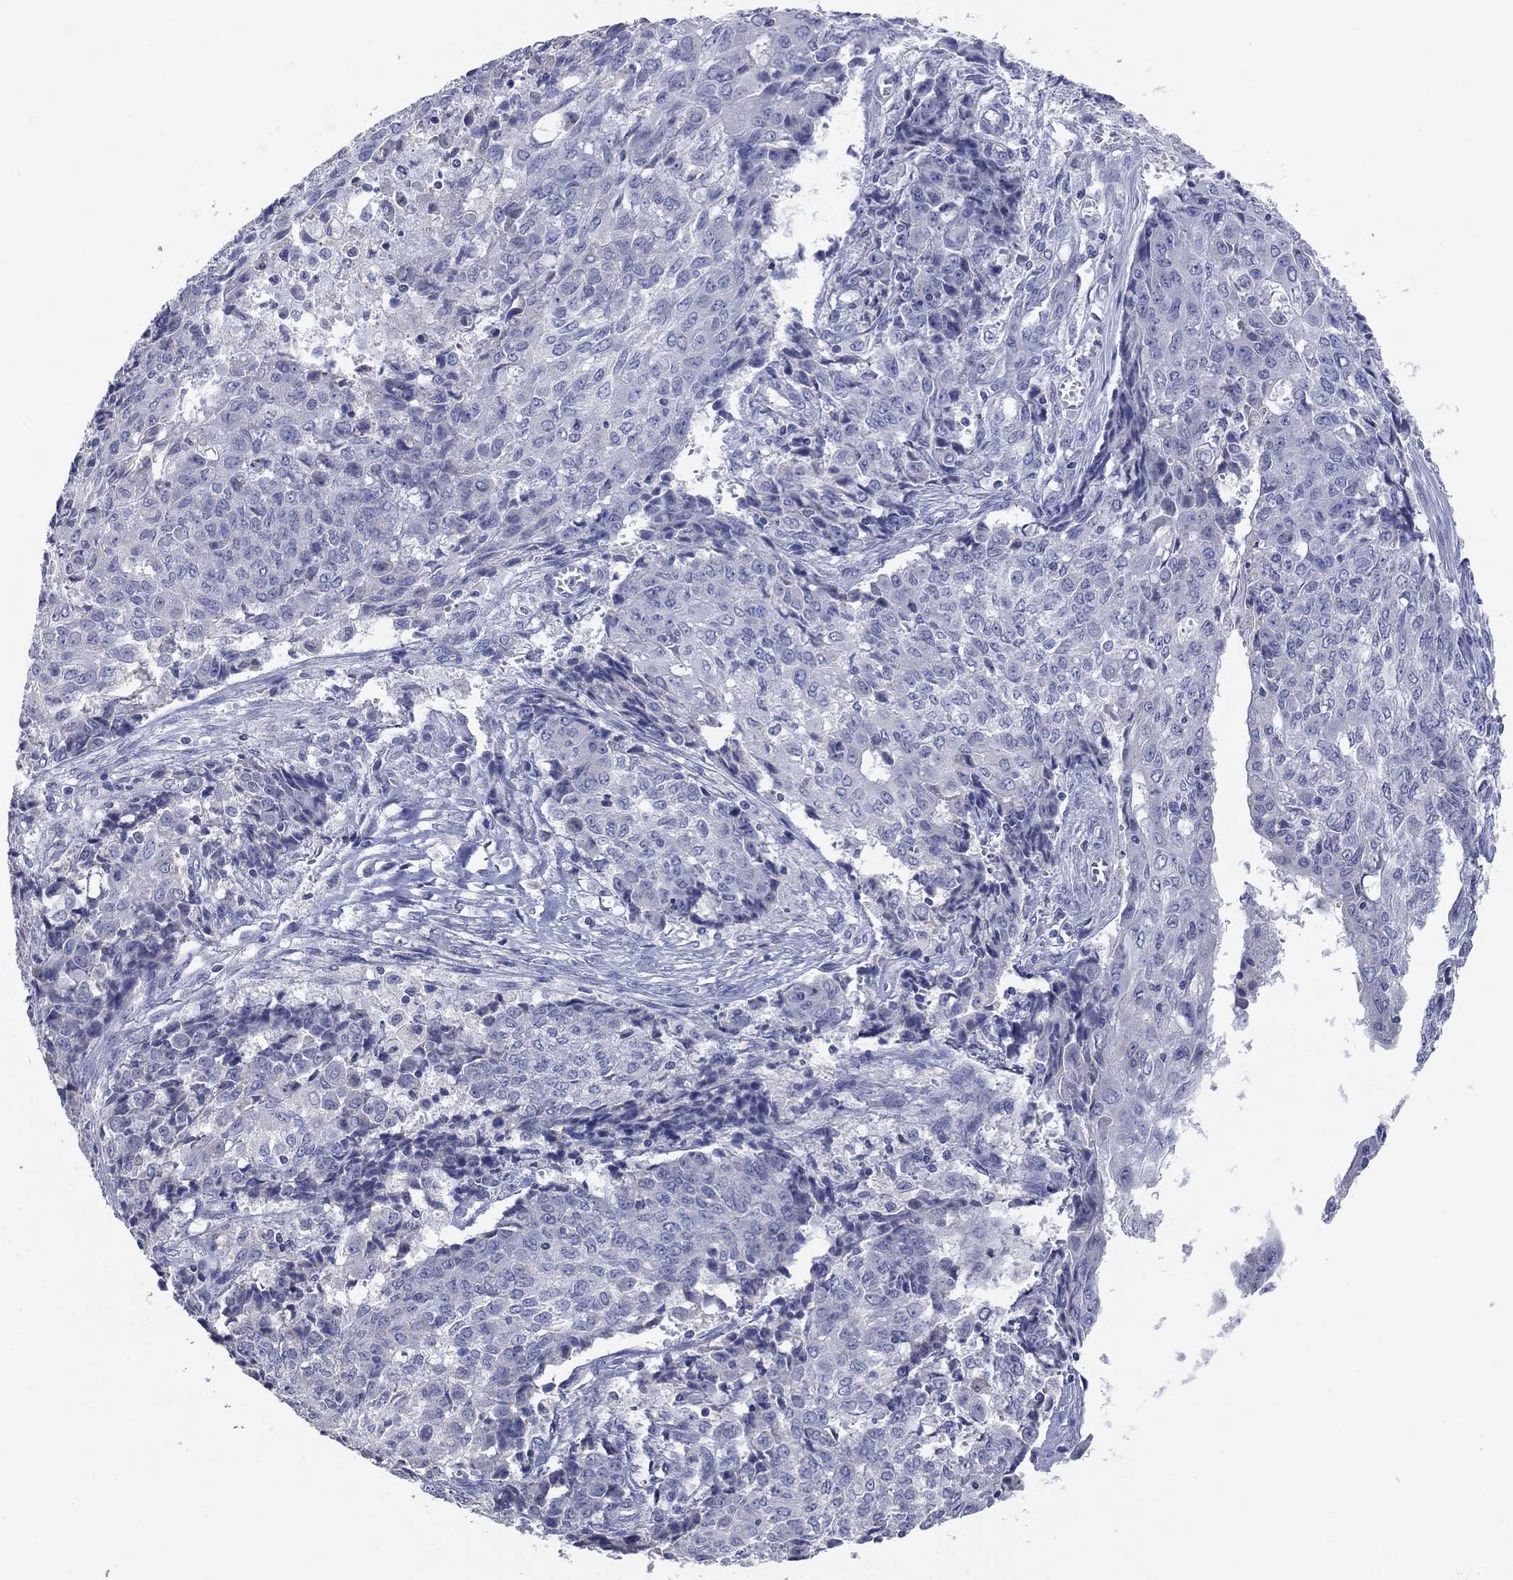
{"staining": {"intensity": "negative", "quantity": "none", "location": "none"}, "tissue": "ovarian cancer", "cell_type": "Tumor cells", "image_type": "cancer", "snomed": [{"axis": "morphology", "description": "Carcinoma, endometroid"}, {"axis": "topography", "description": "Ovary"}], "caption": "This is an immunohistochemistry (IHC) photomicrograph of human ovarian cancer. There is no staining in tumor cells.", "gene": "GRK7", "patient": {"sex": "female", "age": 42}}